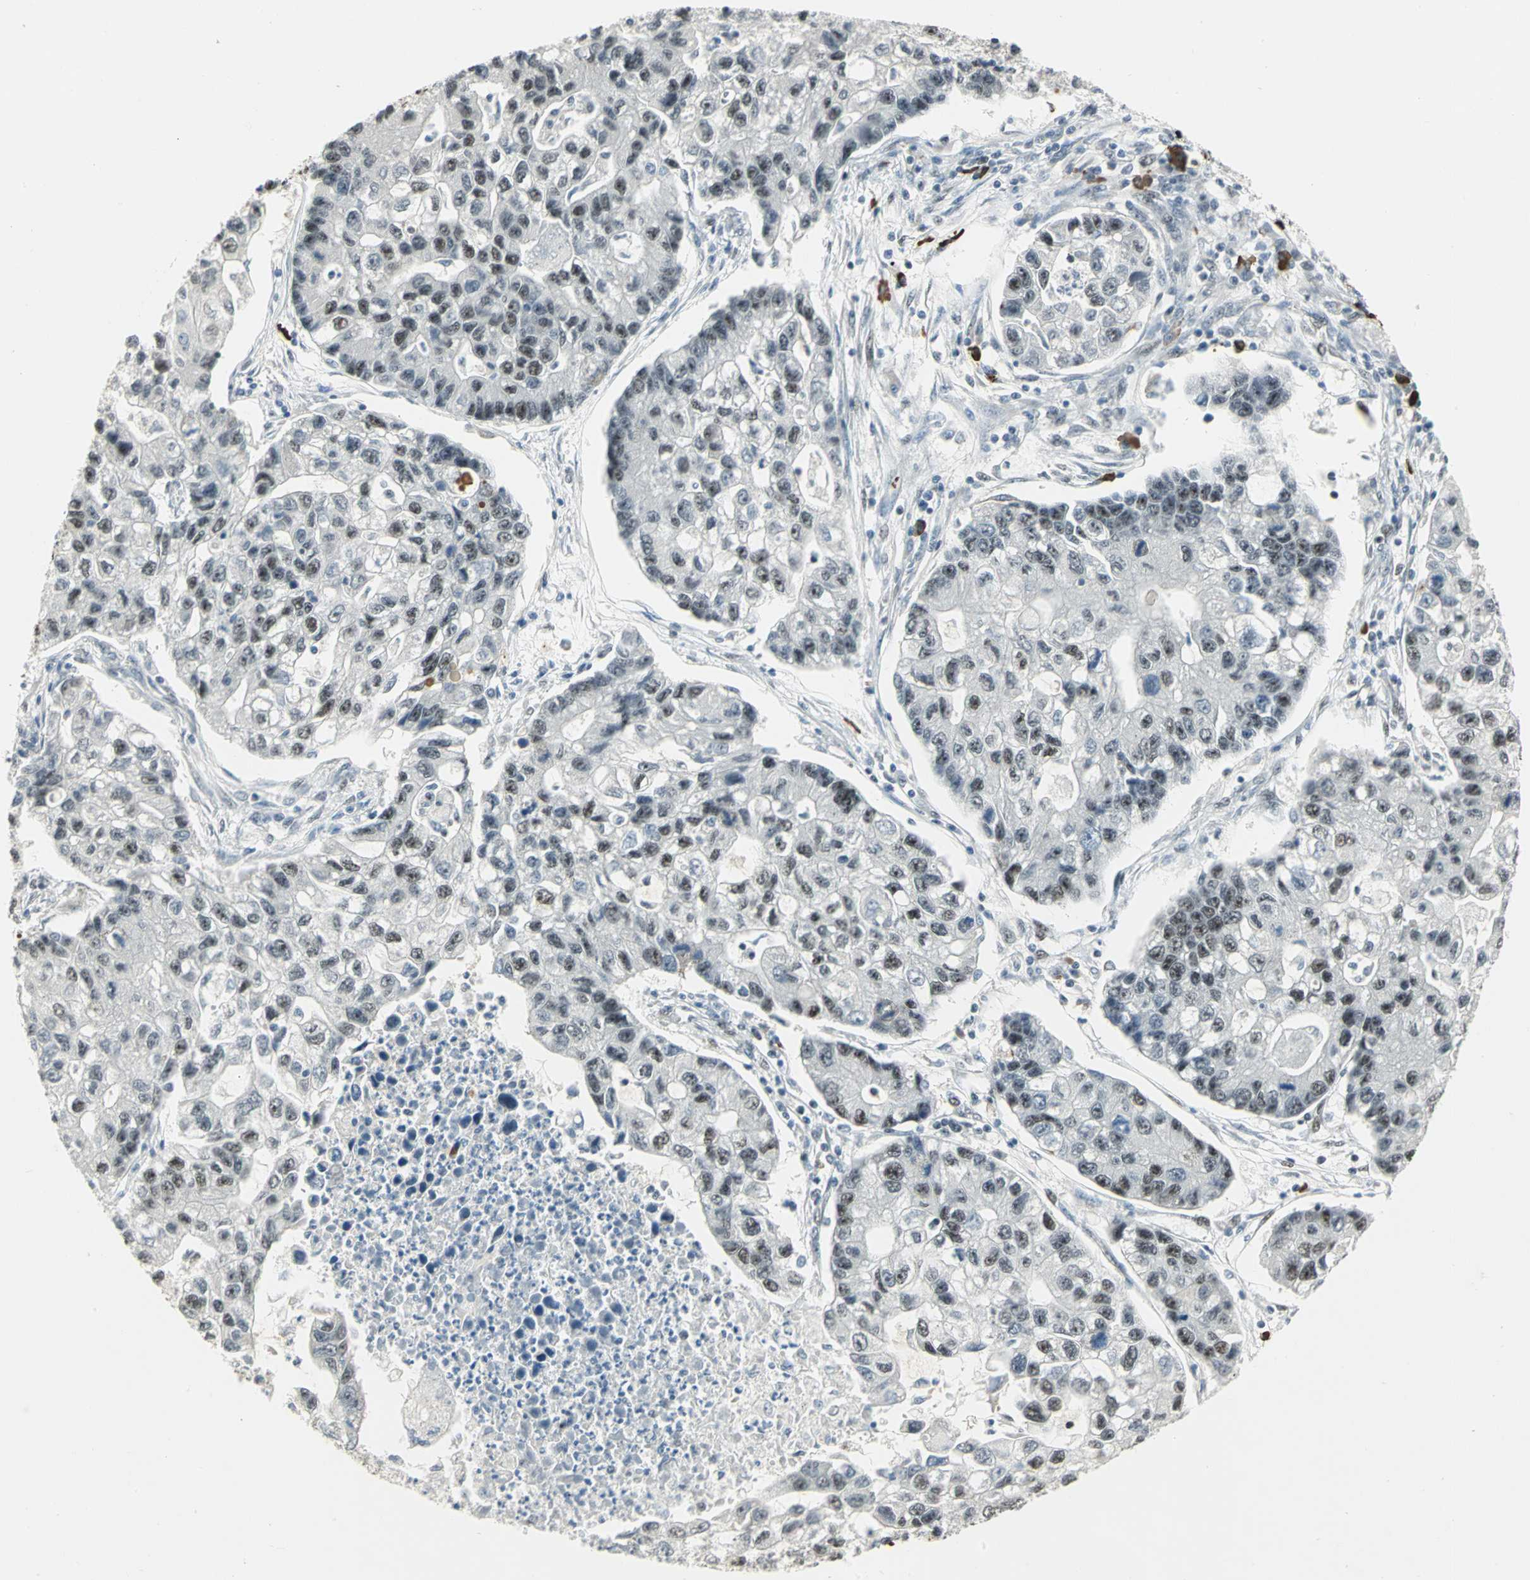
{"staining": {"intensity": "moderate", "quantity": "<25%", "location": "nuclear"}, "tissue": "lung cancer", "cell_type": "Tumor cells", "image_type": "cancer", "snomed": [{"axis": "morphology", "description": "Adenocarcinoma, NOS"}, {"axis": "topography", "description": "Lung"}], "caption": "The immunohistochemical stain labels moderate nuclear expression in tumor cells of lung cancer (adenocarcinoma) tissue. The protein of interest is shown in brown color, while the nuclei are stained blue.", "gene": "CCNT1", "patient": {"sex": "female", "age": 51}}